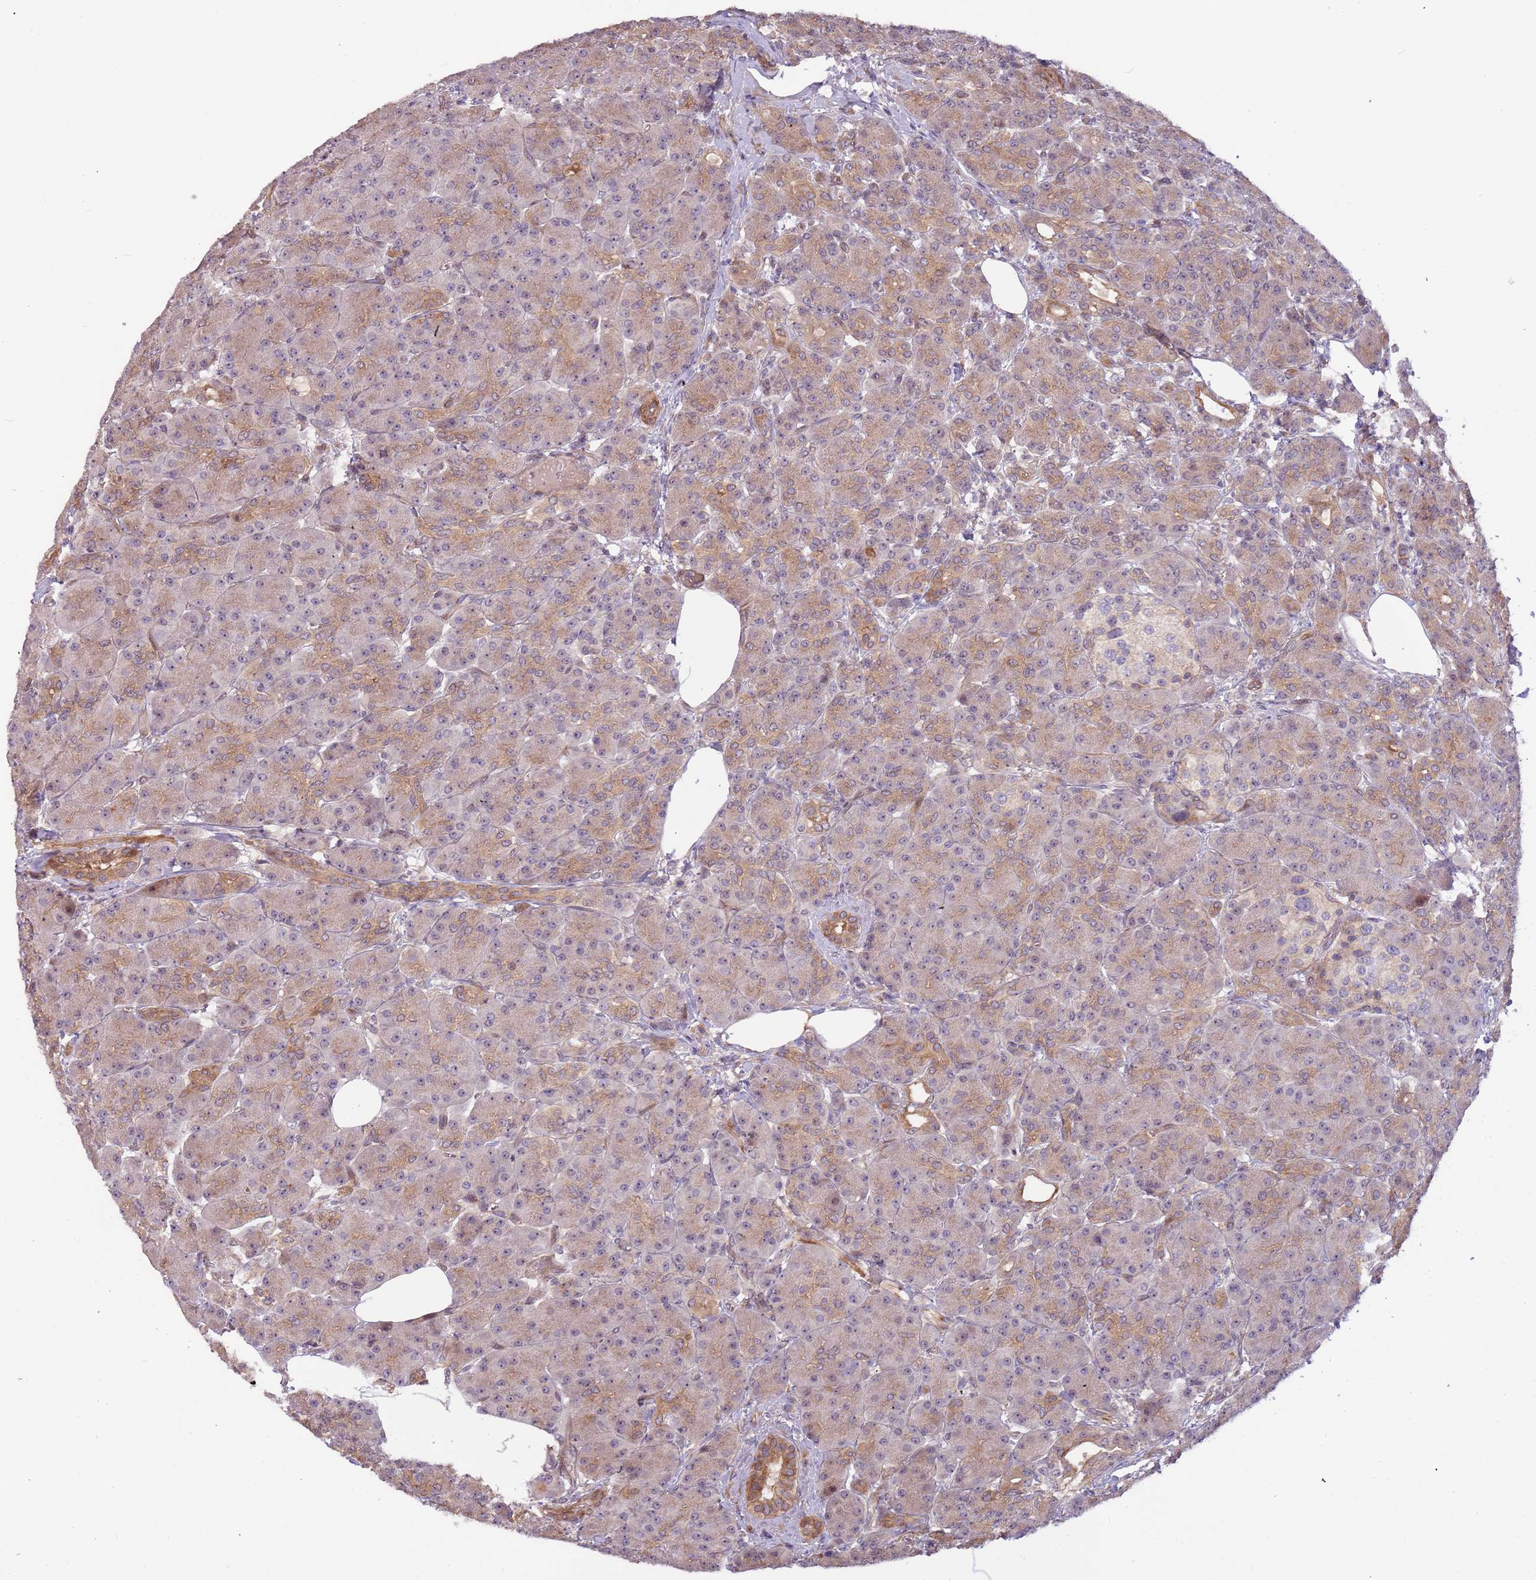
{"staining": {"intensity": "moderate", "quantity": "25%-75%", "location": "cytoplasmic/membranous"}, "tissue": "pancreas", "cell_type": "Exocrine glandular cells", "image_type": "normal", "snomed": [{"axis": "morphology", "description": "Normal tissue, NOS"}, {"axis": "topography", "description": "Pancreas"}], "caption": "The histopathology image reveals immunohistochemical staining of unremarkable pancreas. There is moderate cytoplasmic/membranous expression is present in approximately 25%-75% of exocrine glandular cells.", "gene": "TRAPPC6B", "patient": {"sex": "male", "age": 63}}